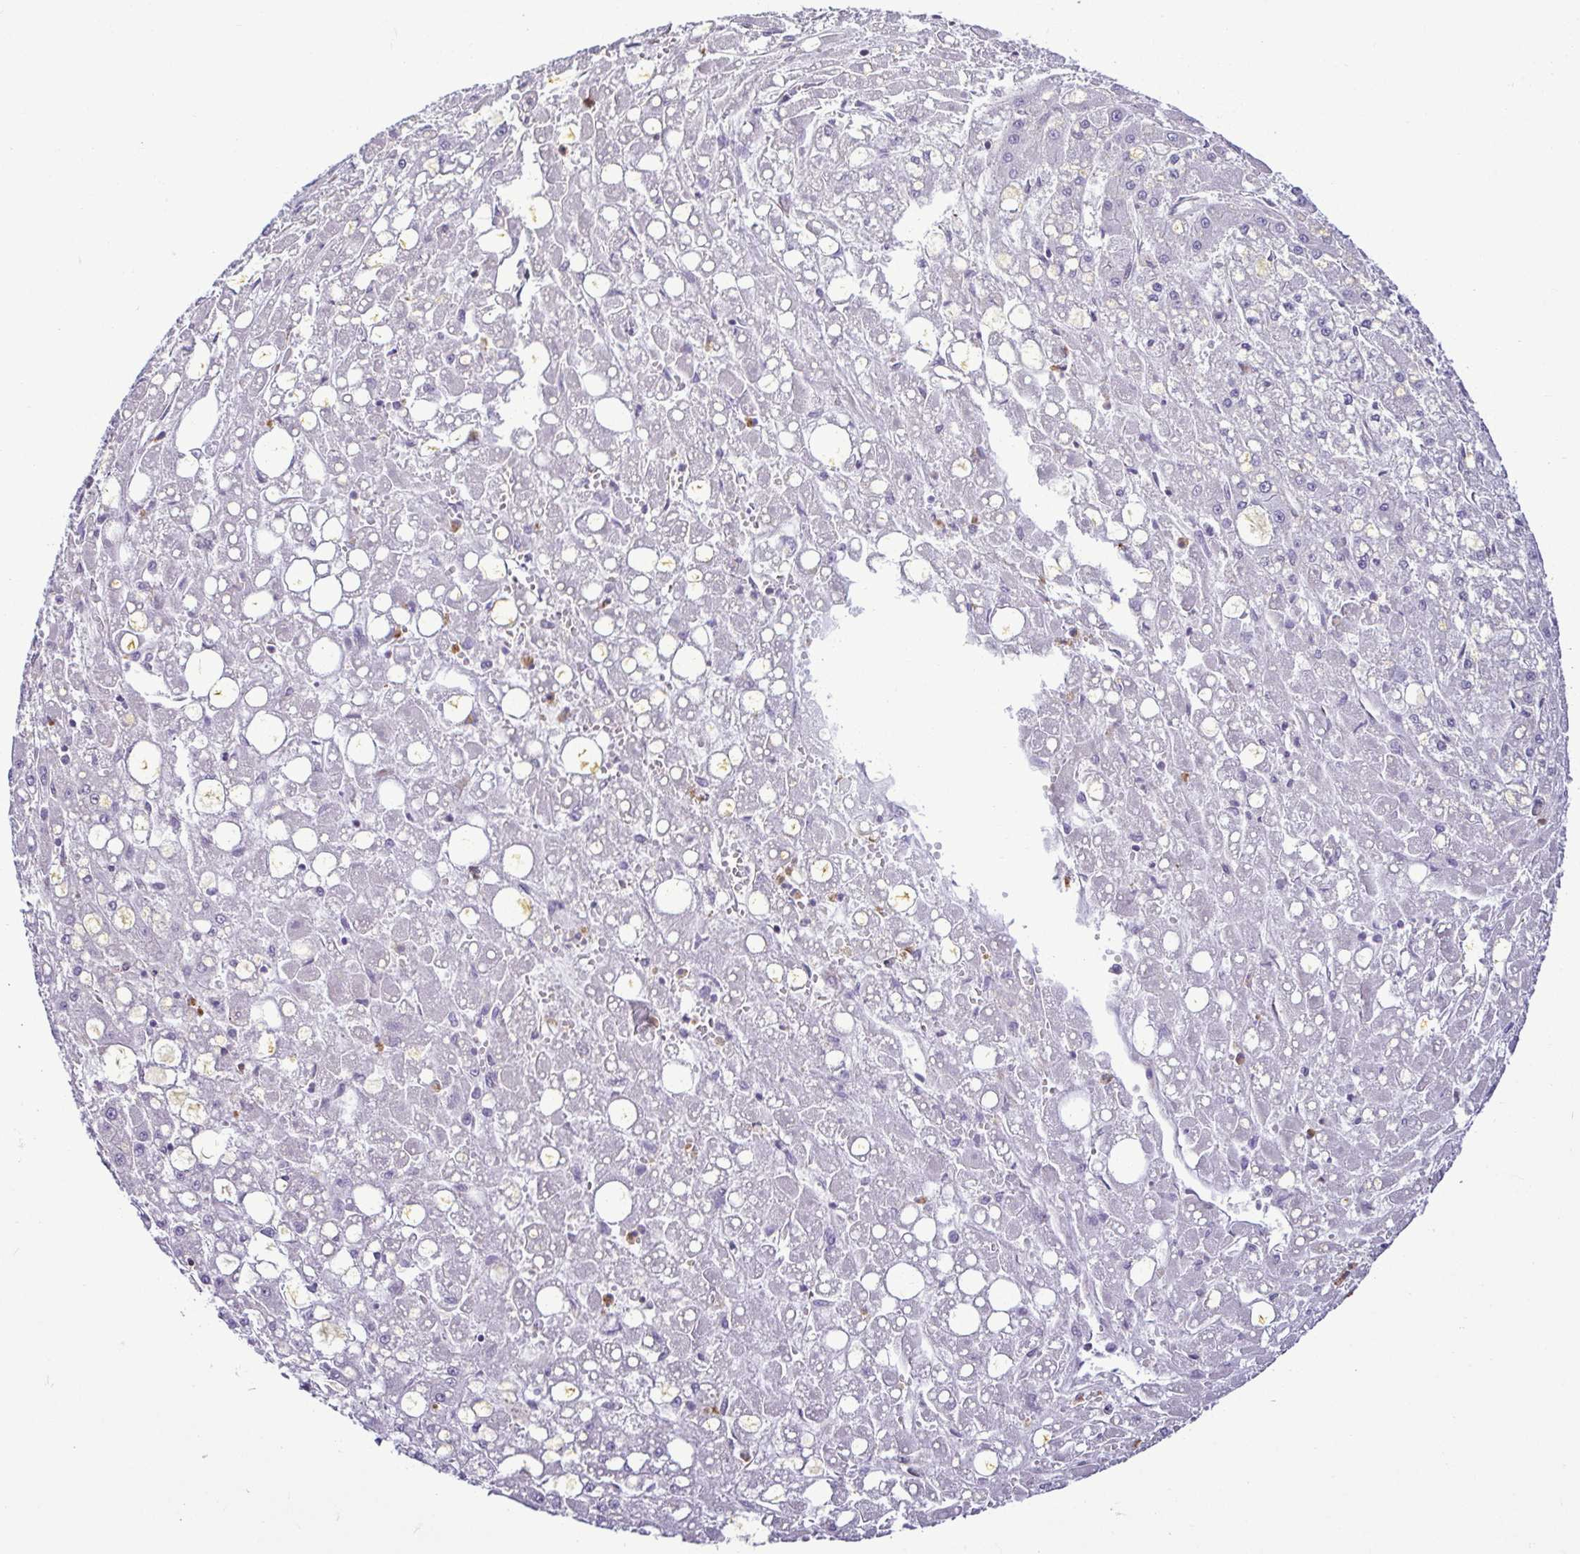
{"staining": {"intensity": "negative", "quantity": "none", "location": "none"}, "tissue": "liver cancer", "cell_type": "Tumor cells", "image_type": "cancer", "snomed": [{"axis": "morphology", "description": "Carcinoma, Hepatocellular, NOS"}, {"axis": "topography", "description": "Liver"}], "caption": "Immunohistochemistry (IHC) photomicrograph of neoplastic tissue: human liver cancer stained with DAB shows no significant protein expression in tumor cells.", "gene": "MYL10", "patient": {"sex": "male", "age": 67}}